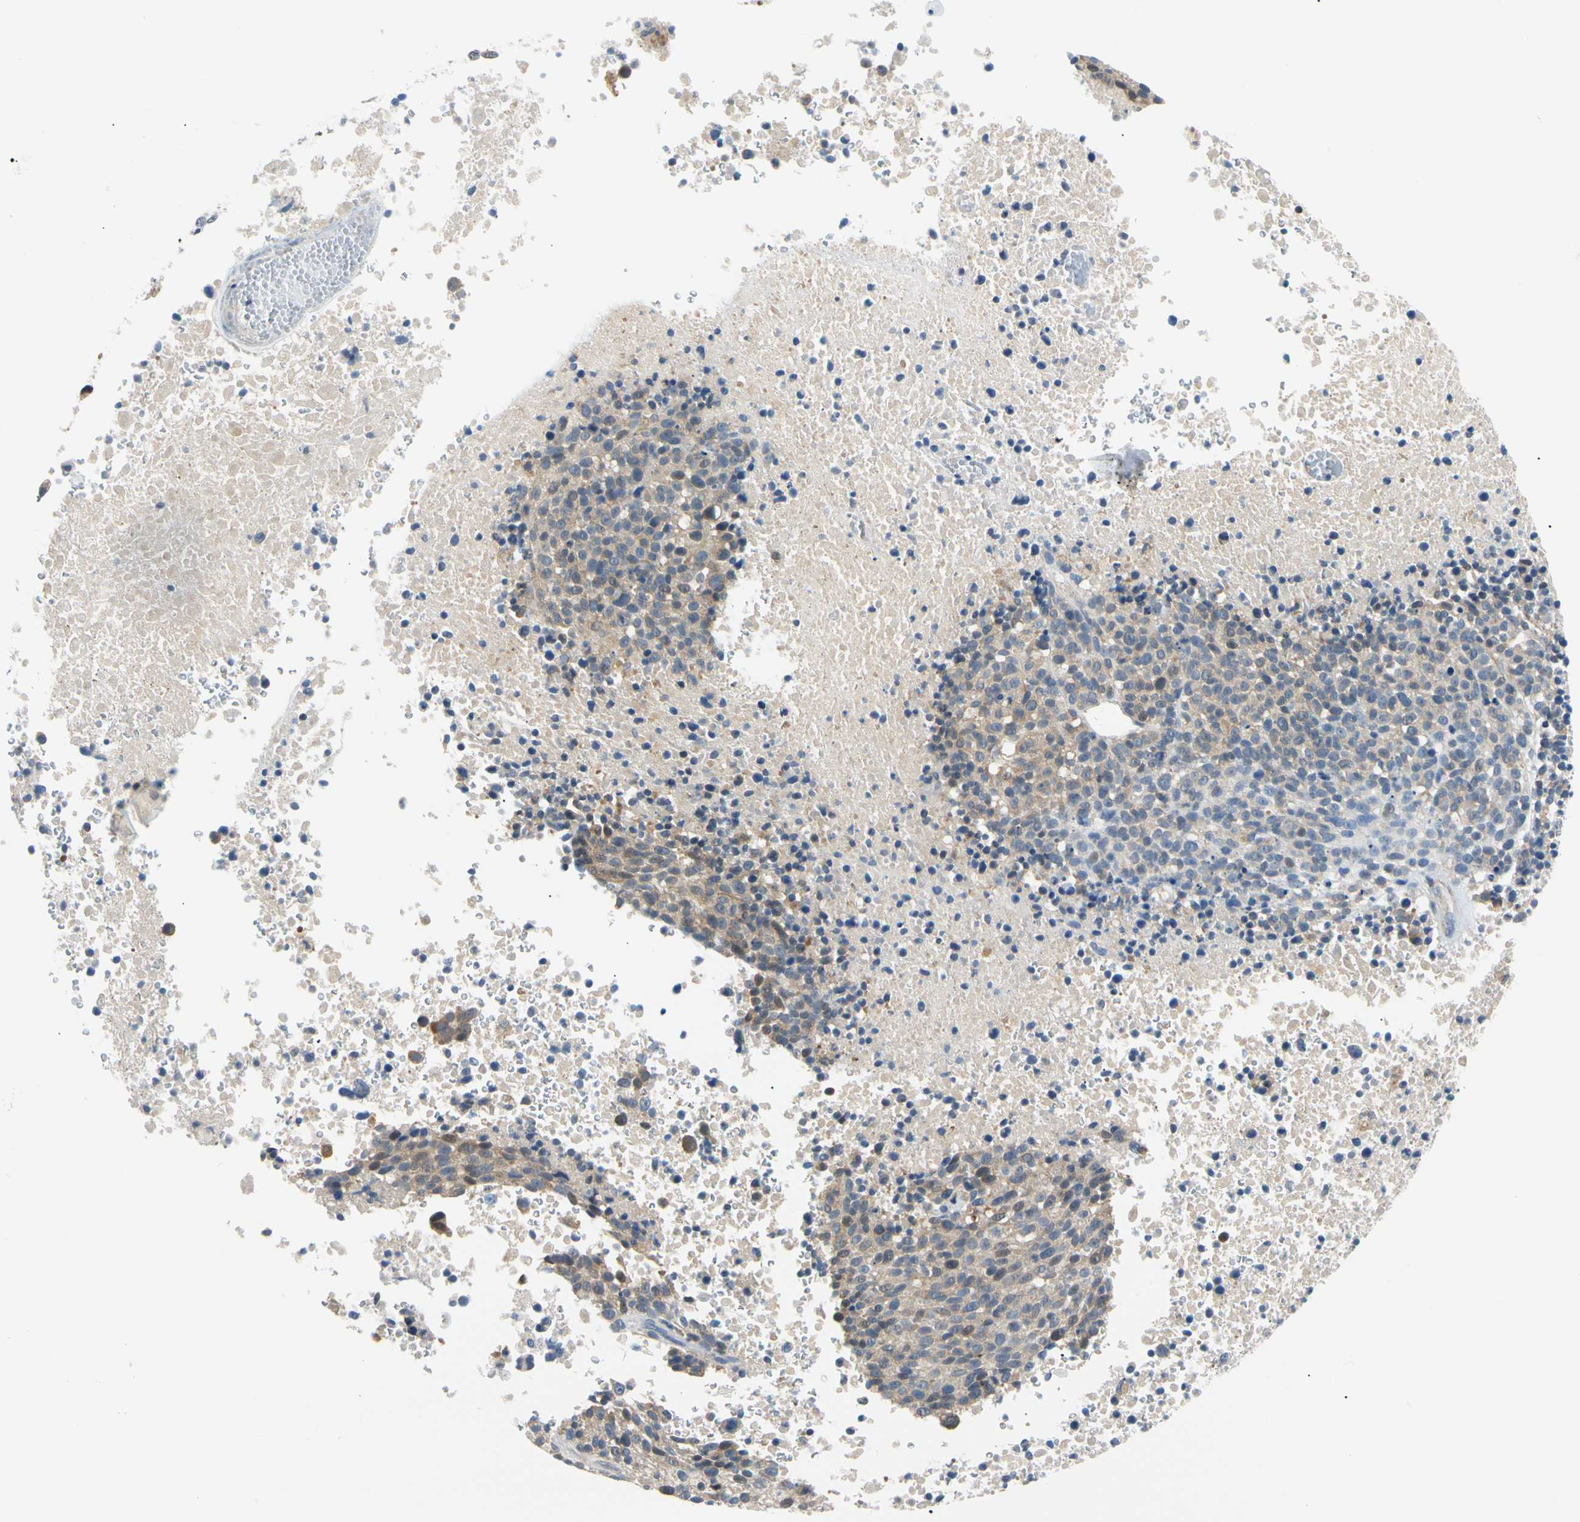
{"staining": {"intensity": "weak", "quantity": "<25%", "location": "cytoplasmic/membranous"}, "tissue": "melanoma", "cell_type": "Tumor cells", "image_type": "cancer", "snomed": [{"axis": "morphology", "description": "Malignant melanoma, Metastatic site"}, {"axis": "topography", "description": "Cerebral cortex"}], "caption": "IHC histopathology image of human malignant melanoma (metastatic site) stained for a protein (brown), which demonstrates no staining in tumor cells.", "gene": "SEC23B", "patient": {"sex": "female", "age": 52}}